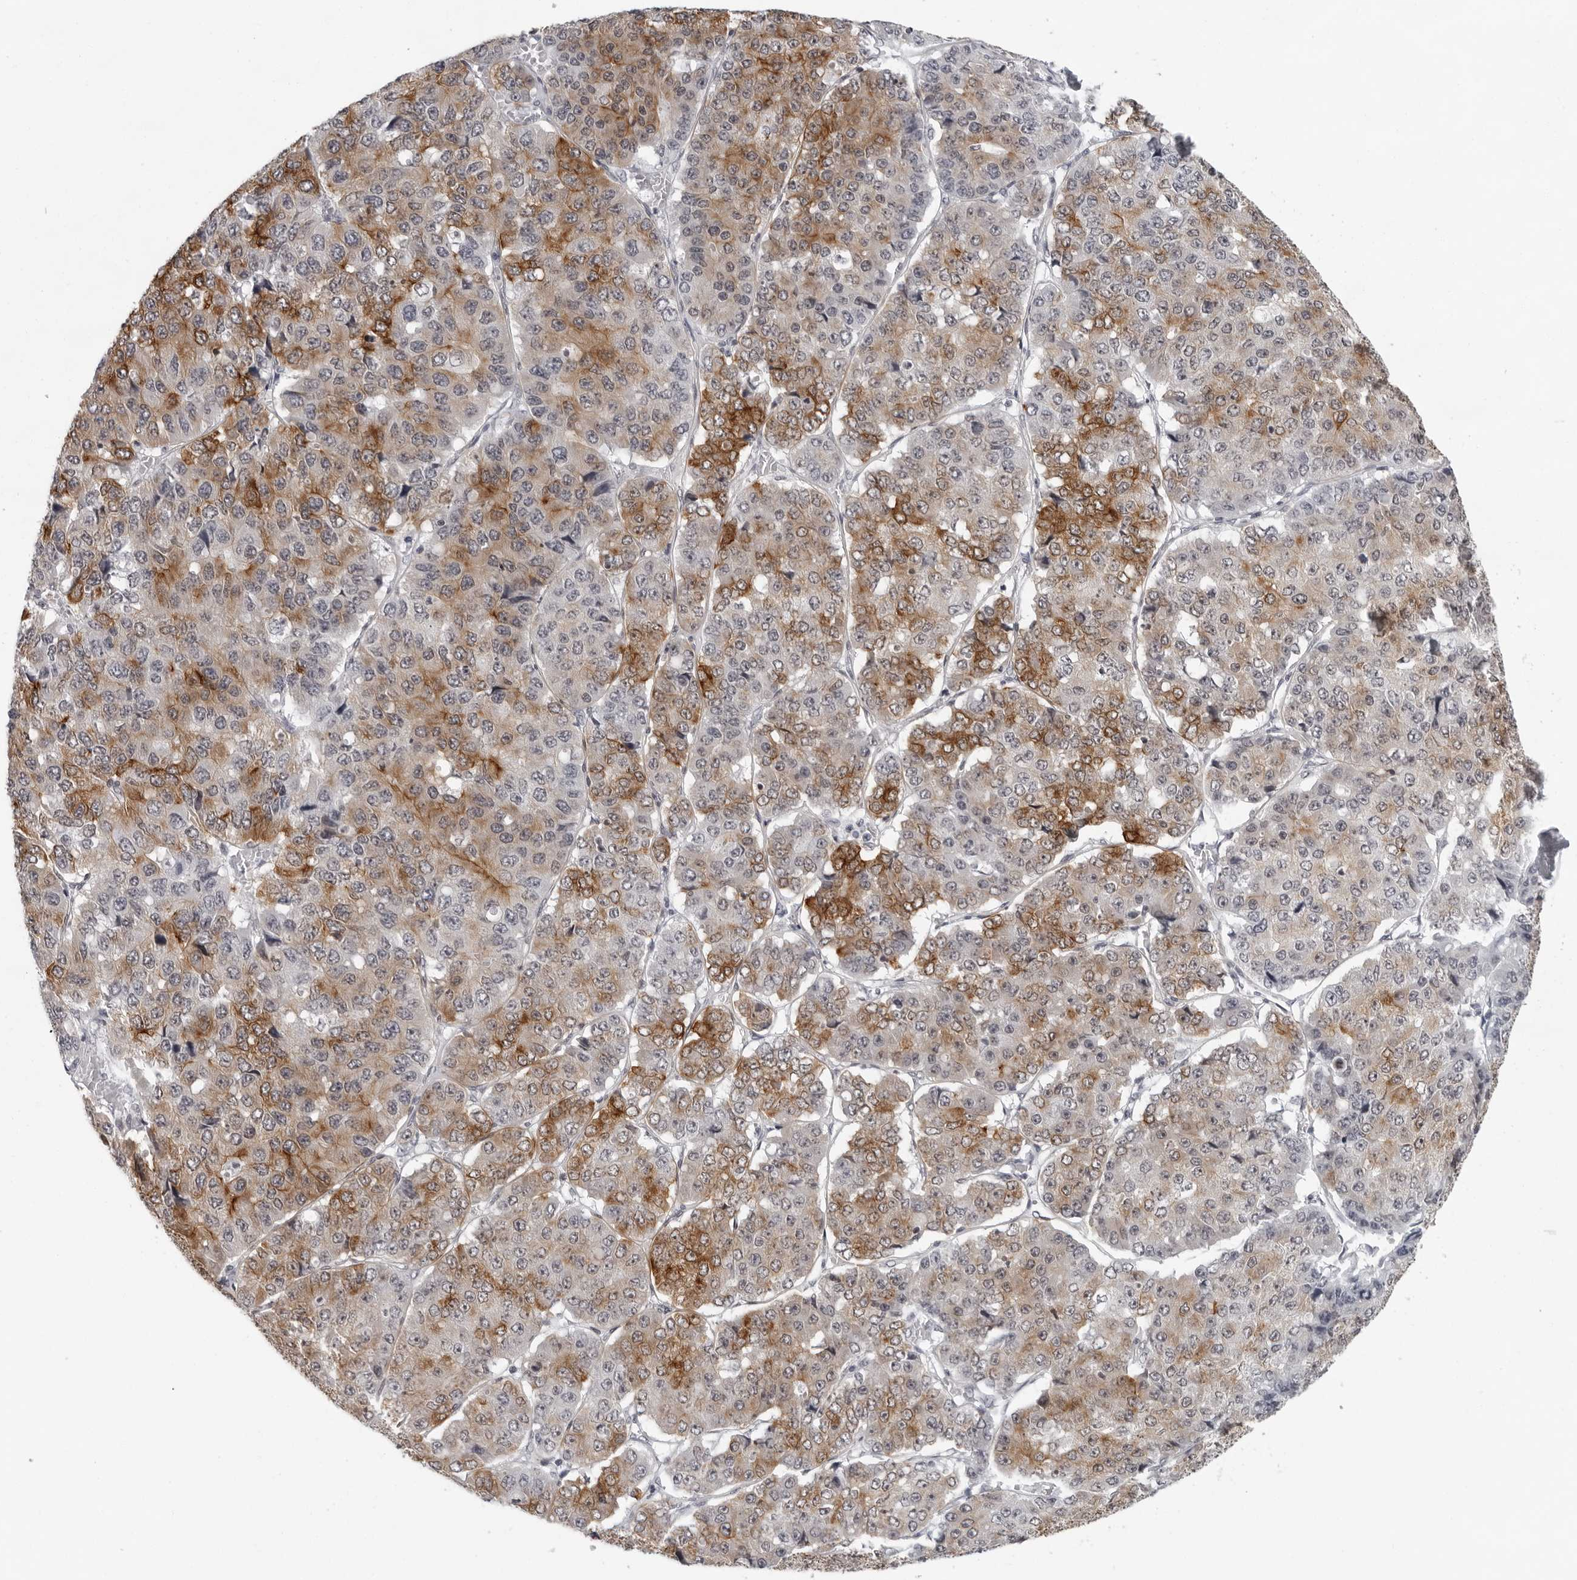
{"staining": {"intensity": "moderate", "quantity": ">75%", "location": "cytoplasmic/membranous"}, "tissue": "pancreatic cancer", "cell_type": "Tumor cells", "image_type": "cancer", "snomed": [{"axis": "morphology", "description": "Adenocarcinoma, NOS"}, {"axis": "topography", "description": "Pancreas"}], "caption": "Immunohistochemical staining of pancreatic cancer reveals medium levels of moderate cytoplasmic/membranous positivity in about >75% of tumor cells. (brown staining indicates protein expression, while blue staining denotes nuclei).", "gene": "CCDC28B", "patient": {"sex": "male", "age": 50}}